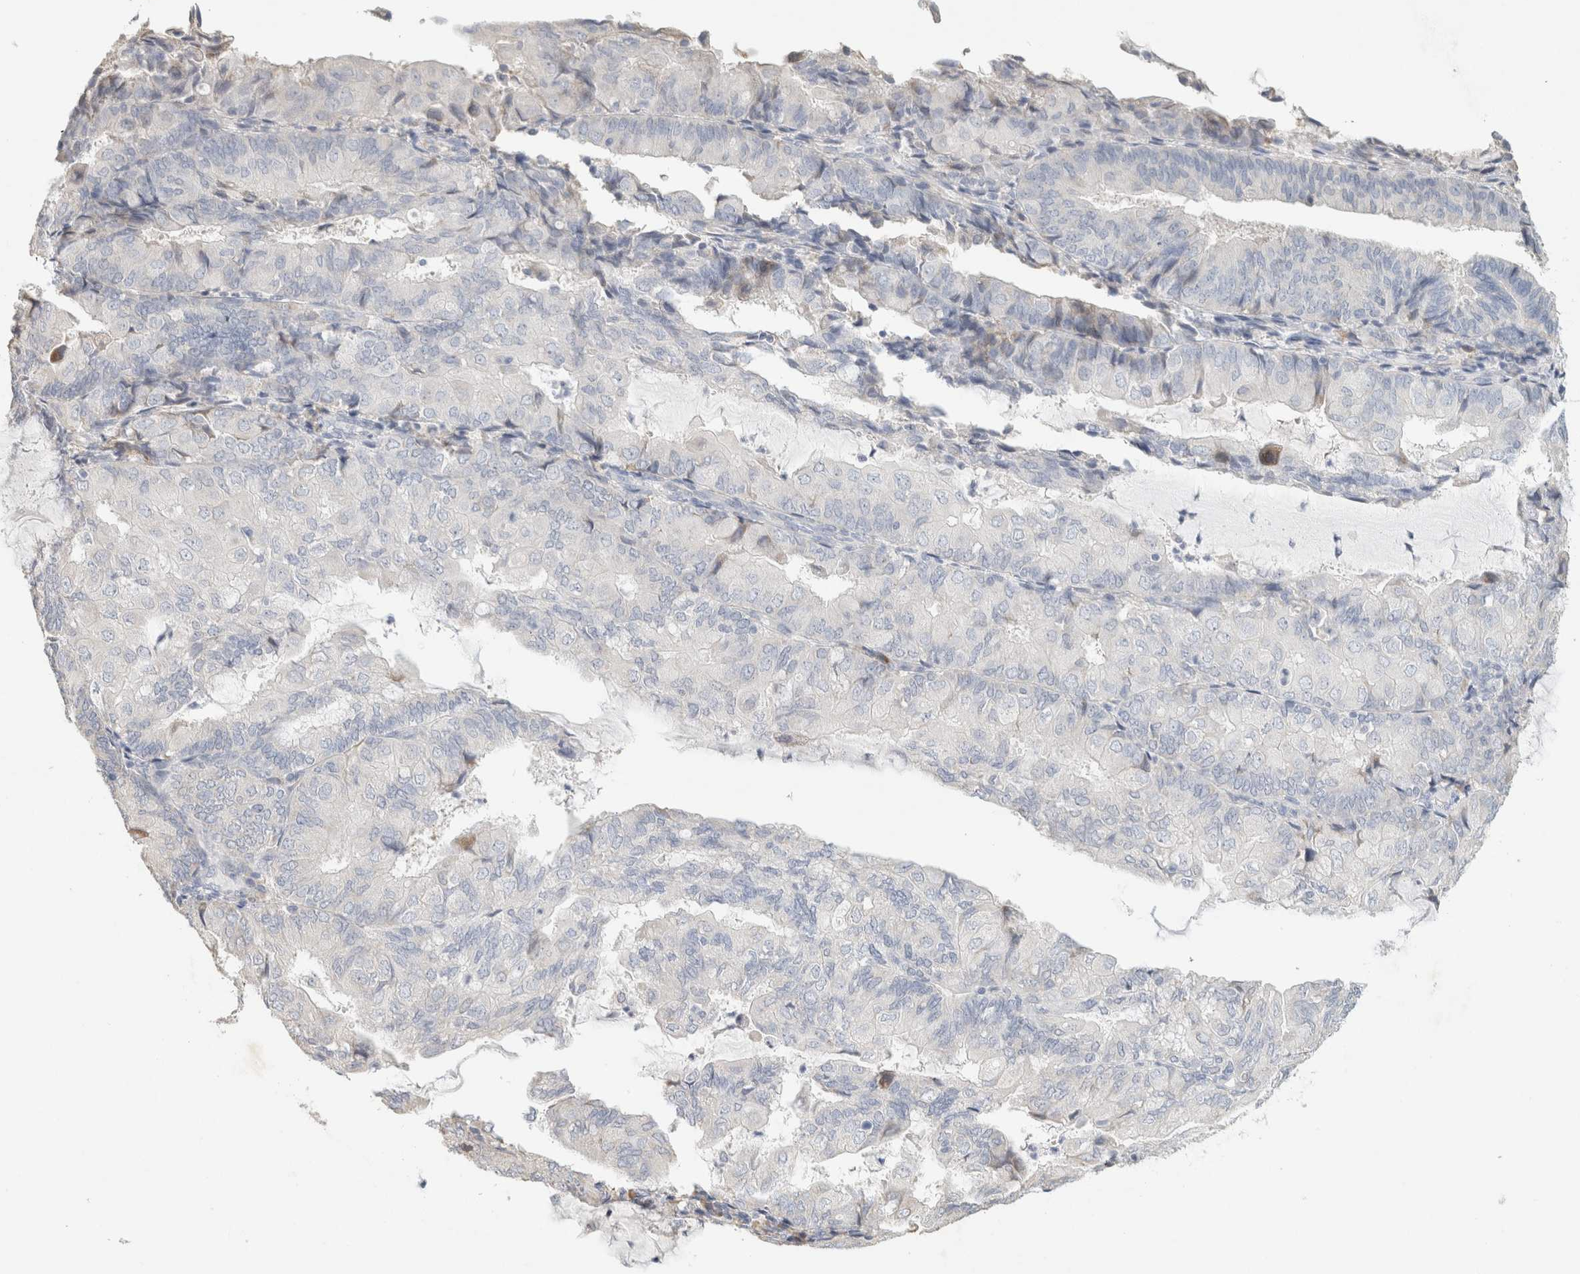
{"staining": {"intensity": "negative", "quantity": "none", "location": "none"}, "tissue": "endometrial cancer", "cell_type": "Tumor cells", "image_type": "cancer", "snomed": [{"axis": "morphology", "description": "Adenocarcinoma, NOS"}, {"axis": "topography", "description": "Endometrium"}], "caption": "Protein analysis of endometrial cancer demonstrates no significant expression in tumor cells. (Brightfield microscopy of DAB (3,3'-diaminobenzidine) immunohistochemistry at high magnification).", "gene": "NEFM", "patient": {"sex": "female", "age": 81}}